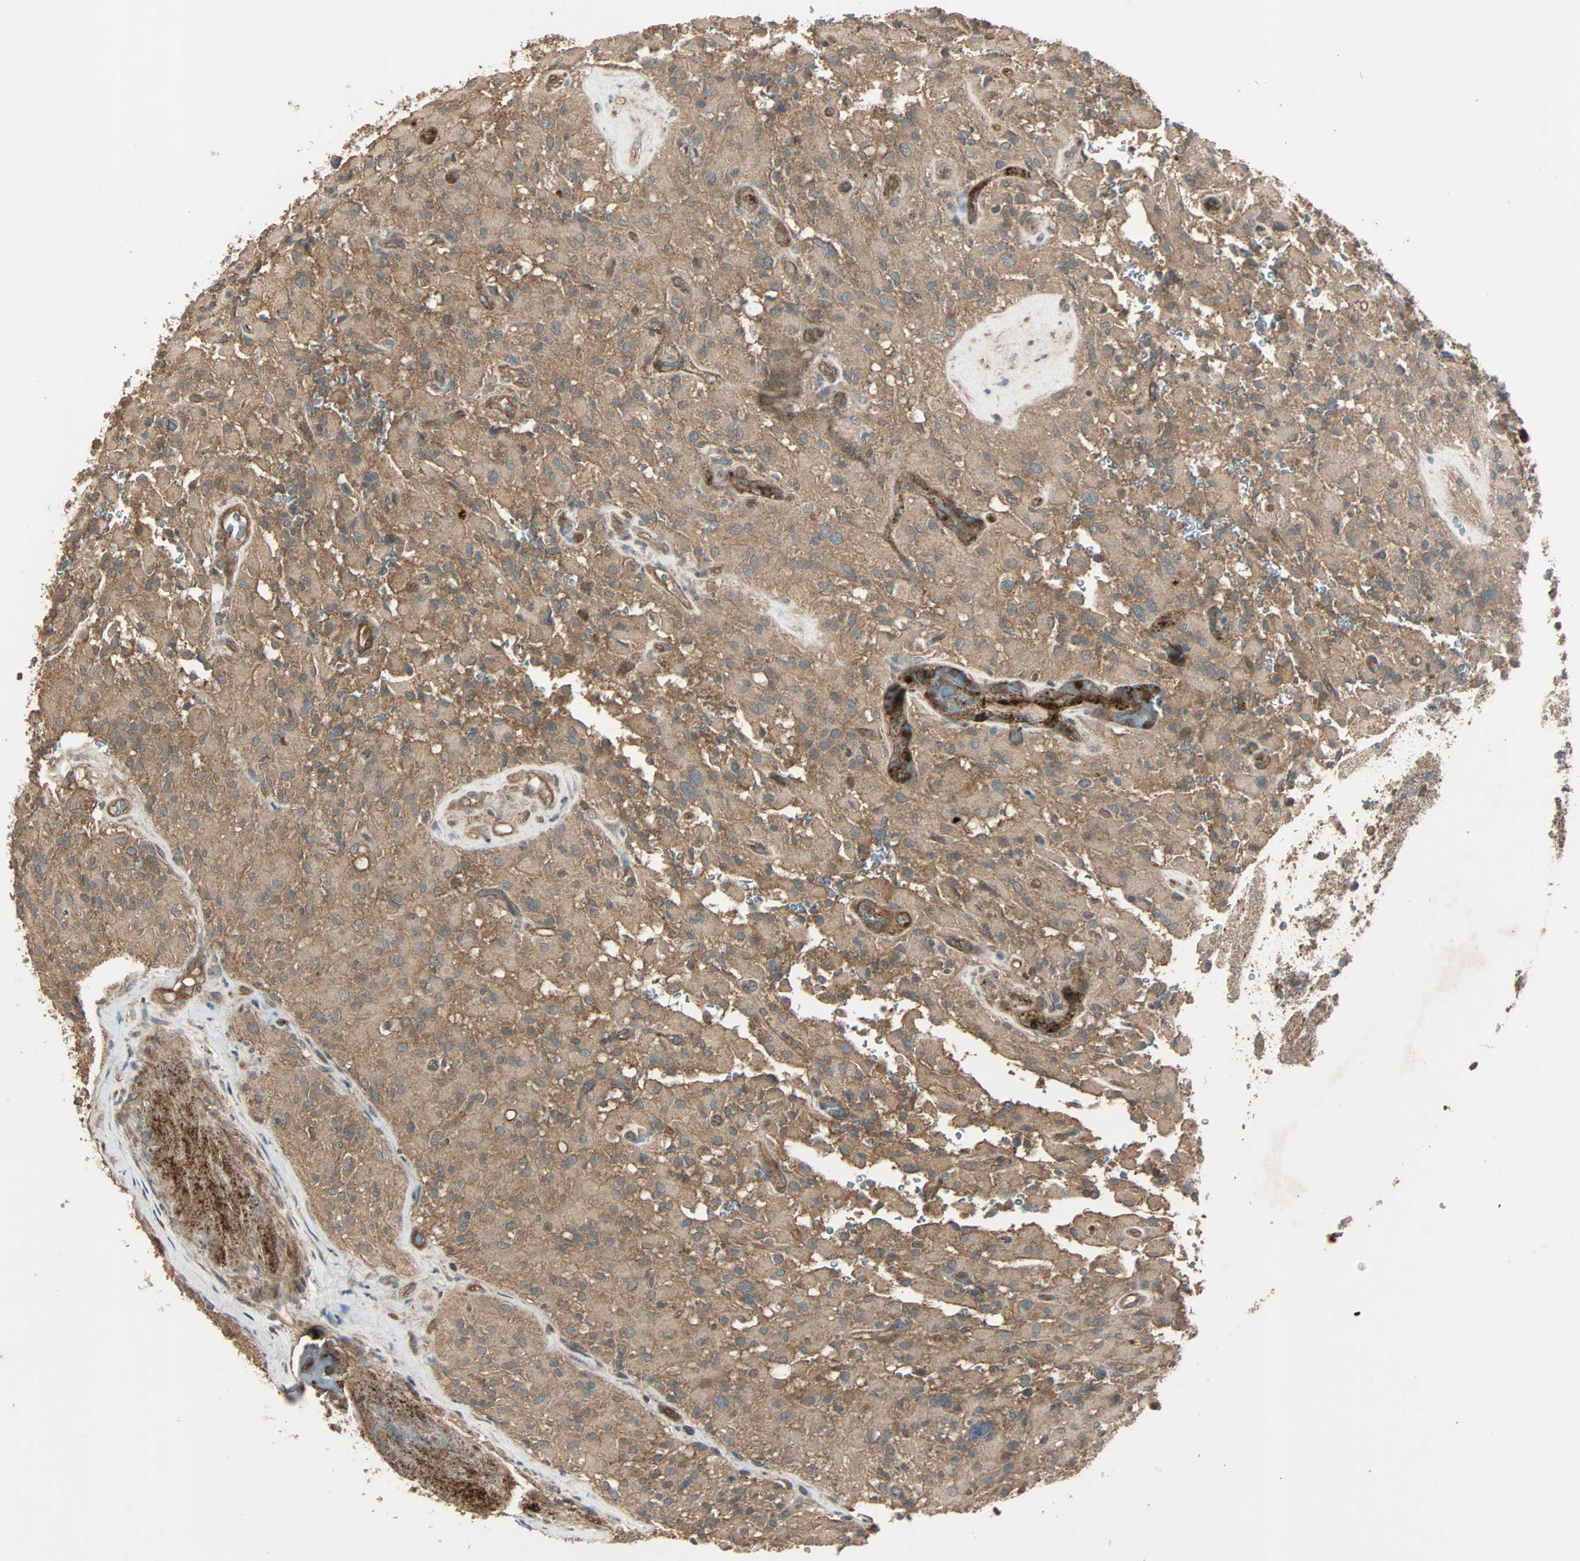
{"staining": {"intensity": "weak", "quantity": ">75%", "location": "cytoplasmic/membranous"}, "tissue": "glioma", "cell_type": "Tumor cells", "image_type": "cancer", "snomed": [{"axis": "morphology", "description": "Glioma, malignant, High grade"}, {"axis": "topography", "description": "Brain"}], "caption": "High-magnification brightfield microscopy of malignant high-grade glioma stained with DAB (brown) and counterstained with hematoxylin (blue). tumor cells exhibit weak cytoplasmic/membranous expression is present in approximately>75% of cells. Nuclei are stained in blue.", "gene": "GCK", "patient": {"sex": "male", "age": 71}}